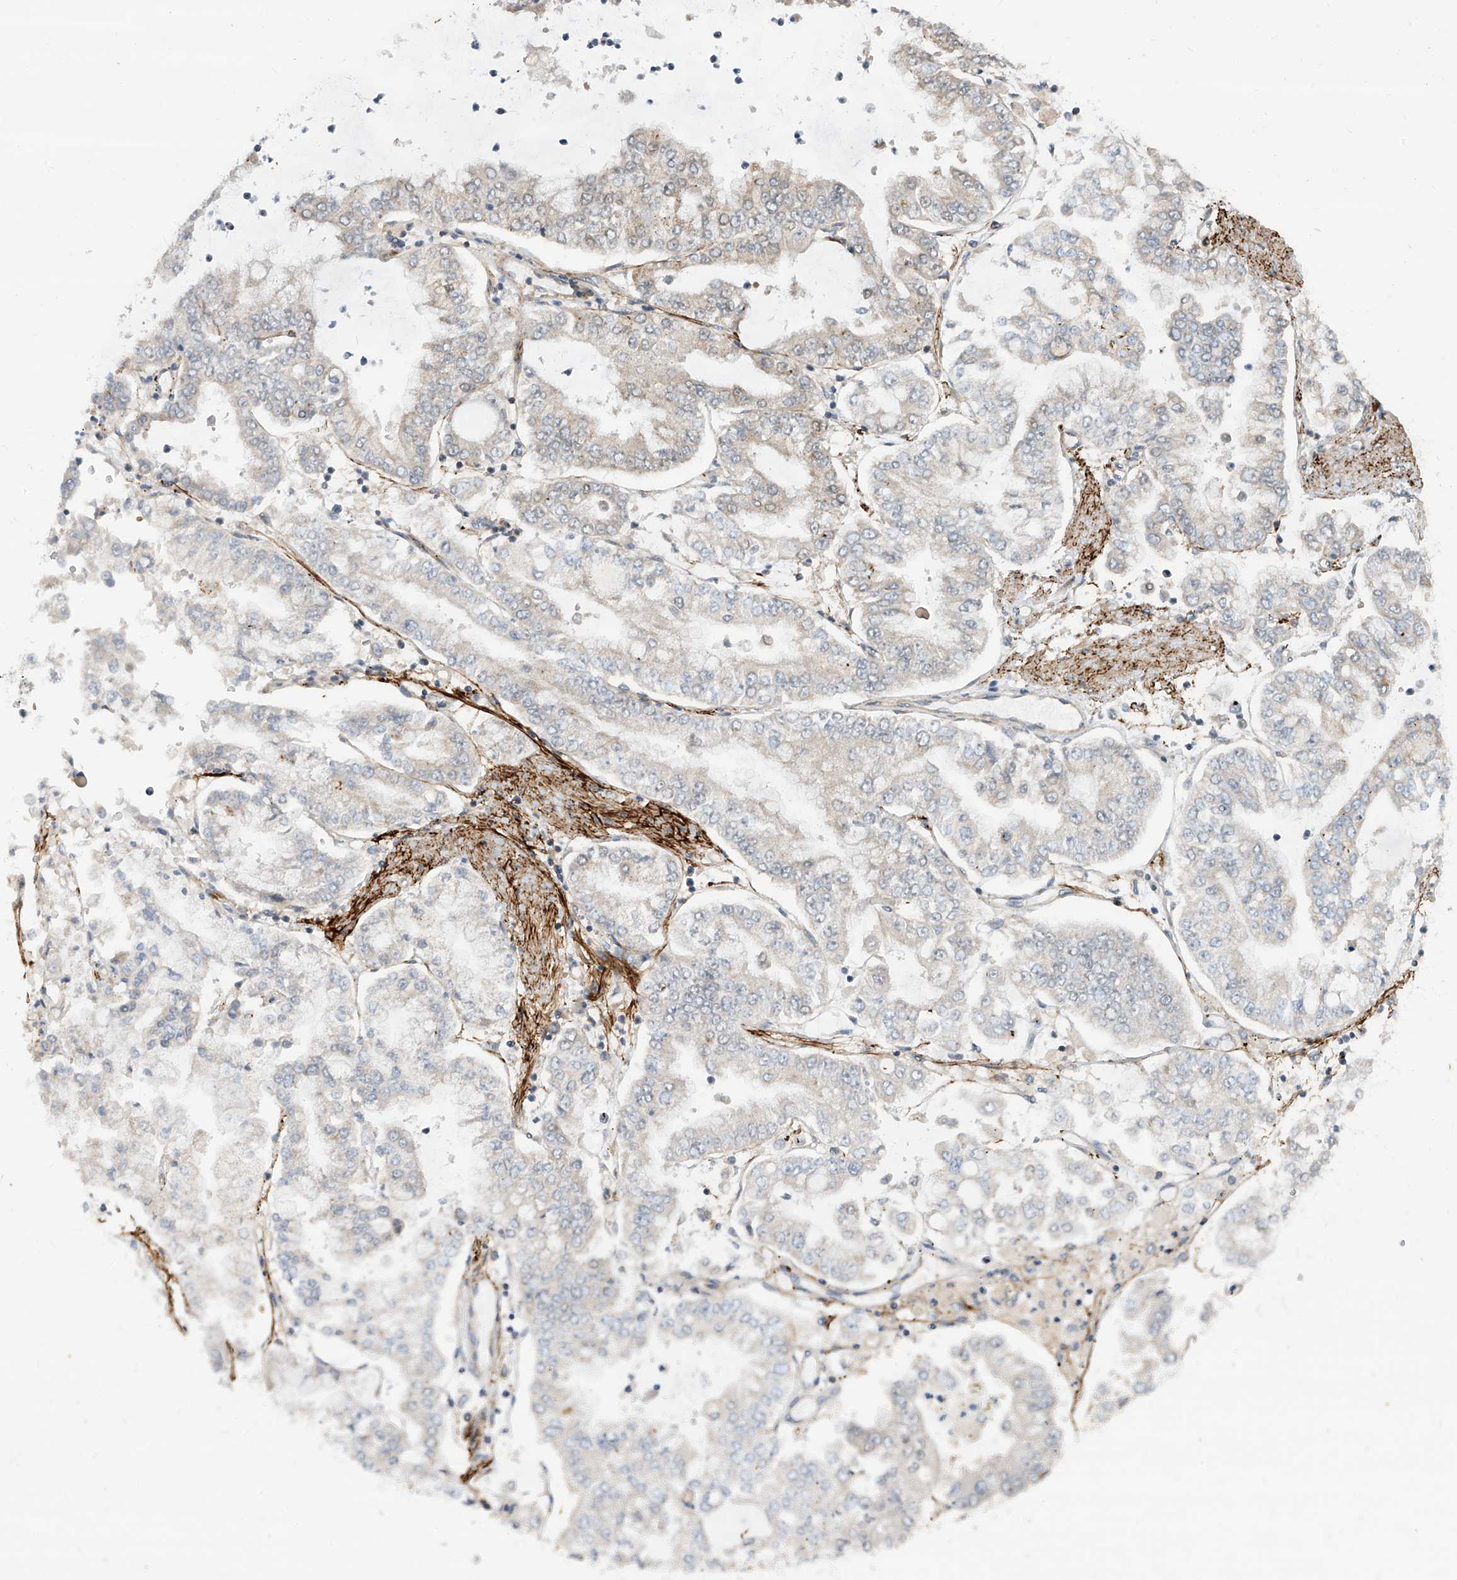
{"staining": {"intensity": "negative", "quantity": "none", "location": "none"}, "tissue": "stomach cancer", "cell_type": "Tumor cells", "image_type": "cancer", "snomed": [{"axis": "morphology", "description": "Adenocarcinoma, NOS"}, {"axis": "topography", "description": "Stomach"}], "caption": "Stomach cancer stained for a protein using immunohistochemistry (IHC) exhibits no staining tumor cells.", "gene": "LAGE3", "patient": {"sex": "male", "age": 76}}